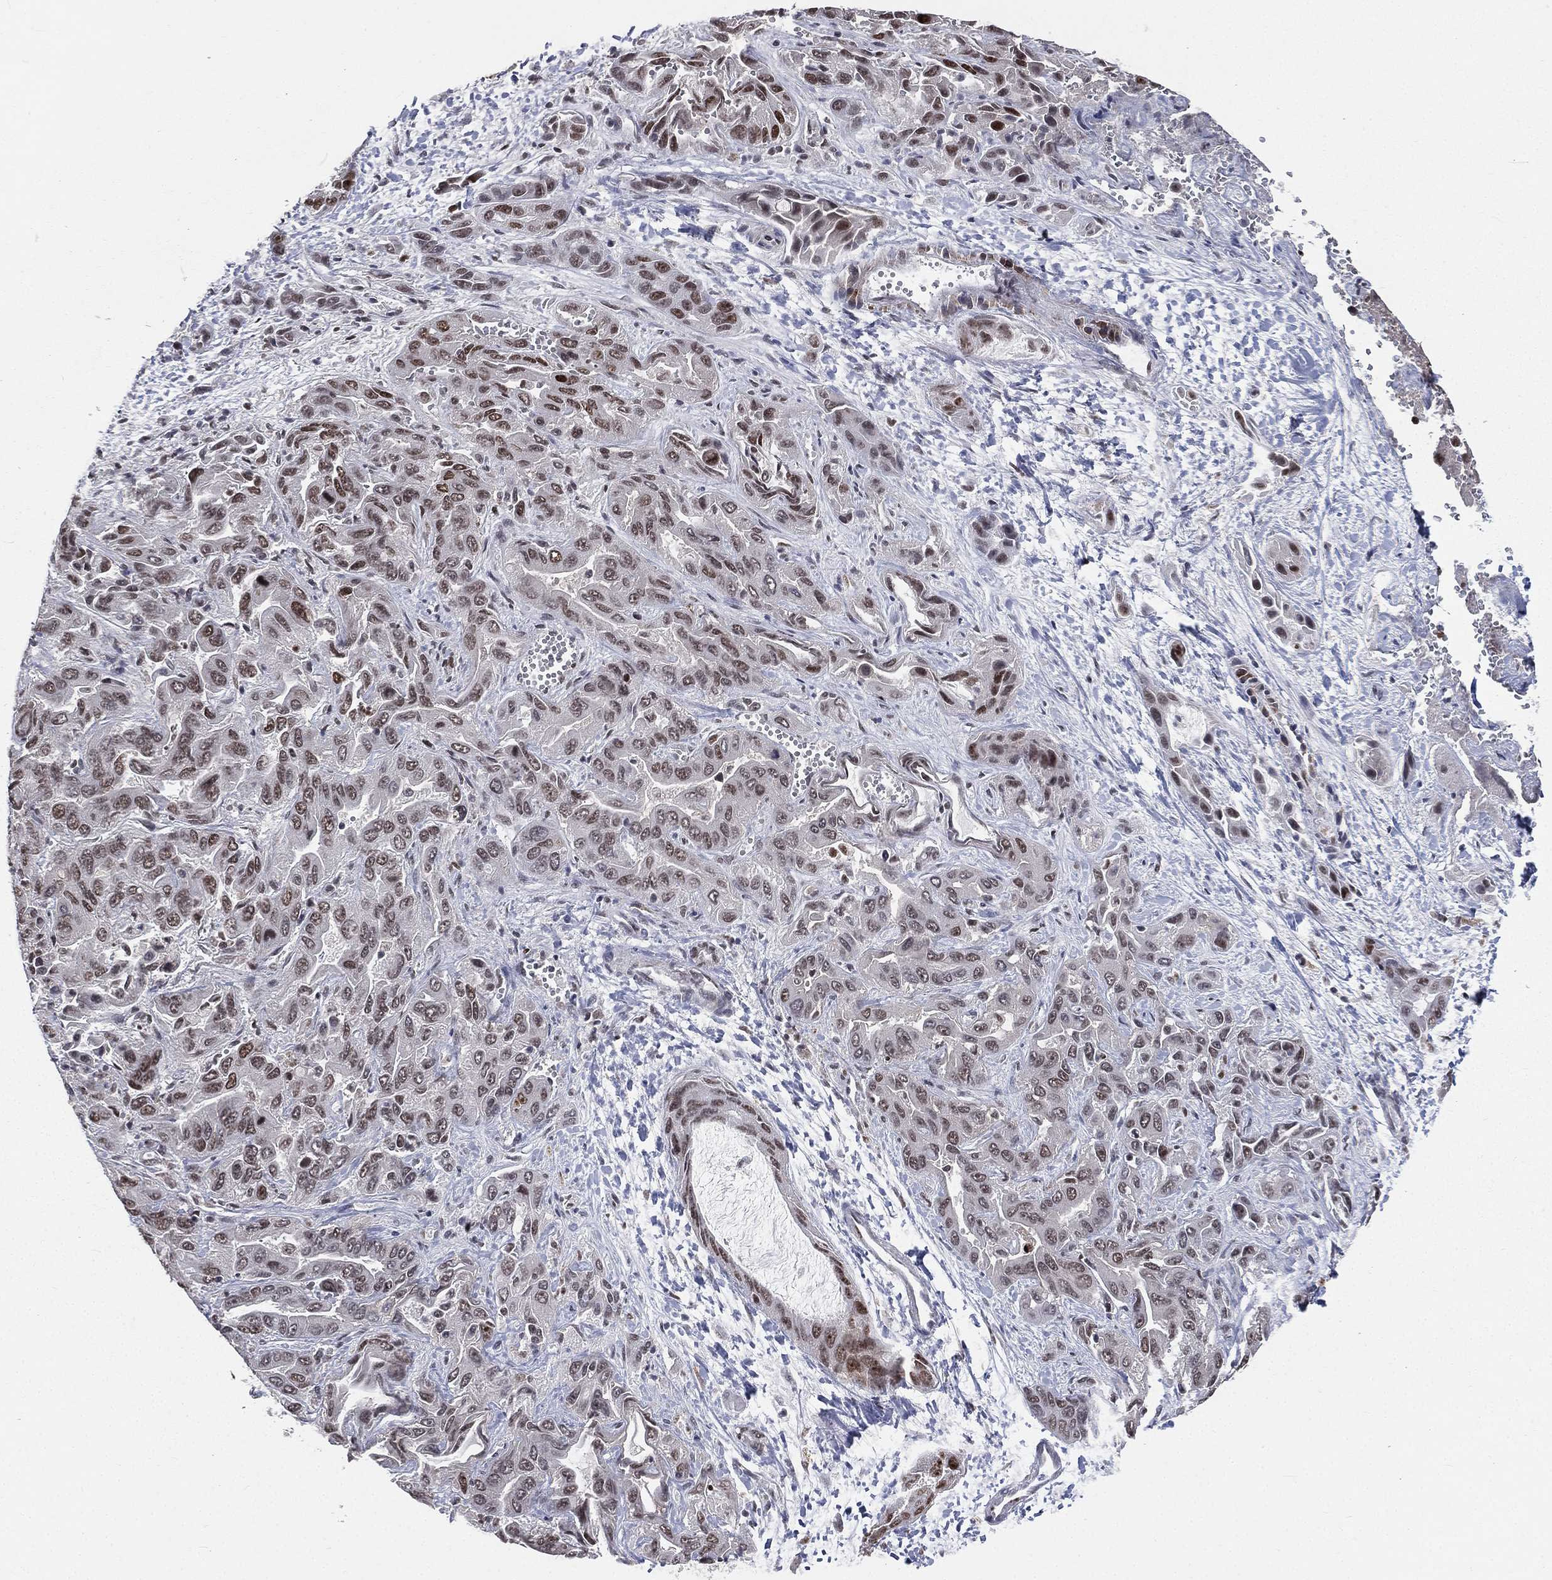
{"staining": {"intensity": "moderate", "quantity": "<25%", "location": "nuclear"}, "tissue": "liver cancer", "cell_type": "Tumor cells", "image_type": "cancer", "snomed": [{"axis": "morphology", "description": "Cholangiocarcinoma"}, {"axis": "topography", "description": "Liver"}], "caption": "Liver cancer (cholangiocarcinoma) stained with immunohistochemistry displays moderate nuclear positivity in about <25% of tumor cells.", "gene": "POLB", "patient": {"sex": "female", "age": 52}}